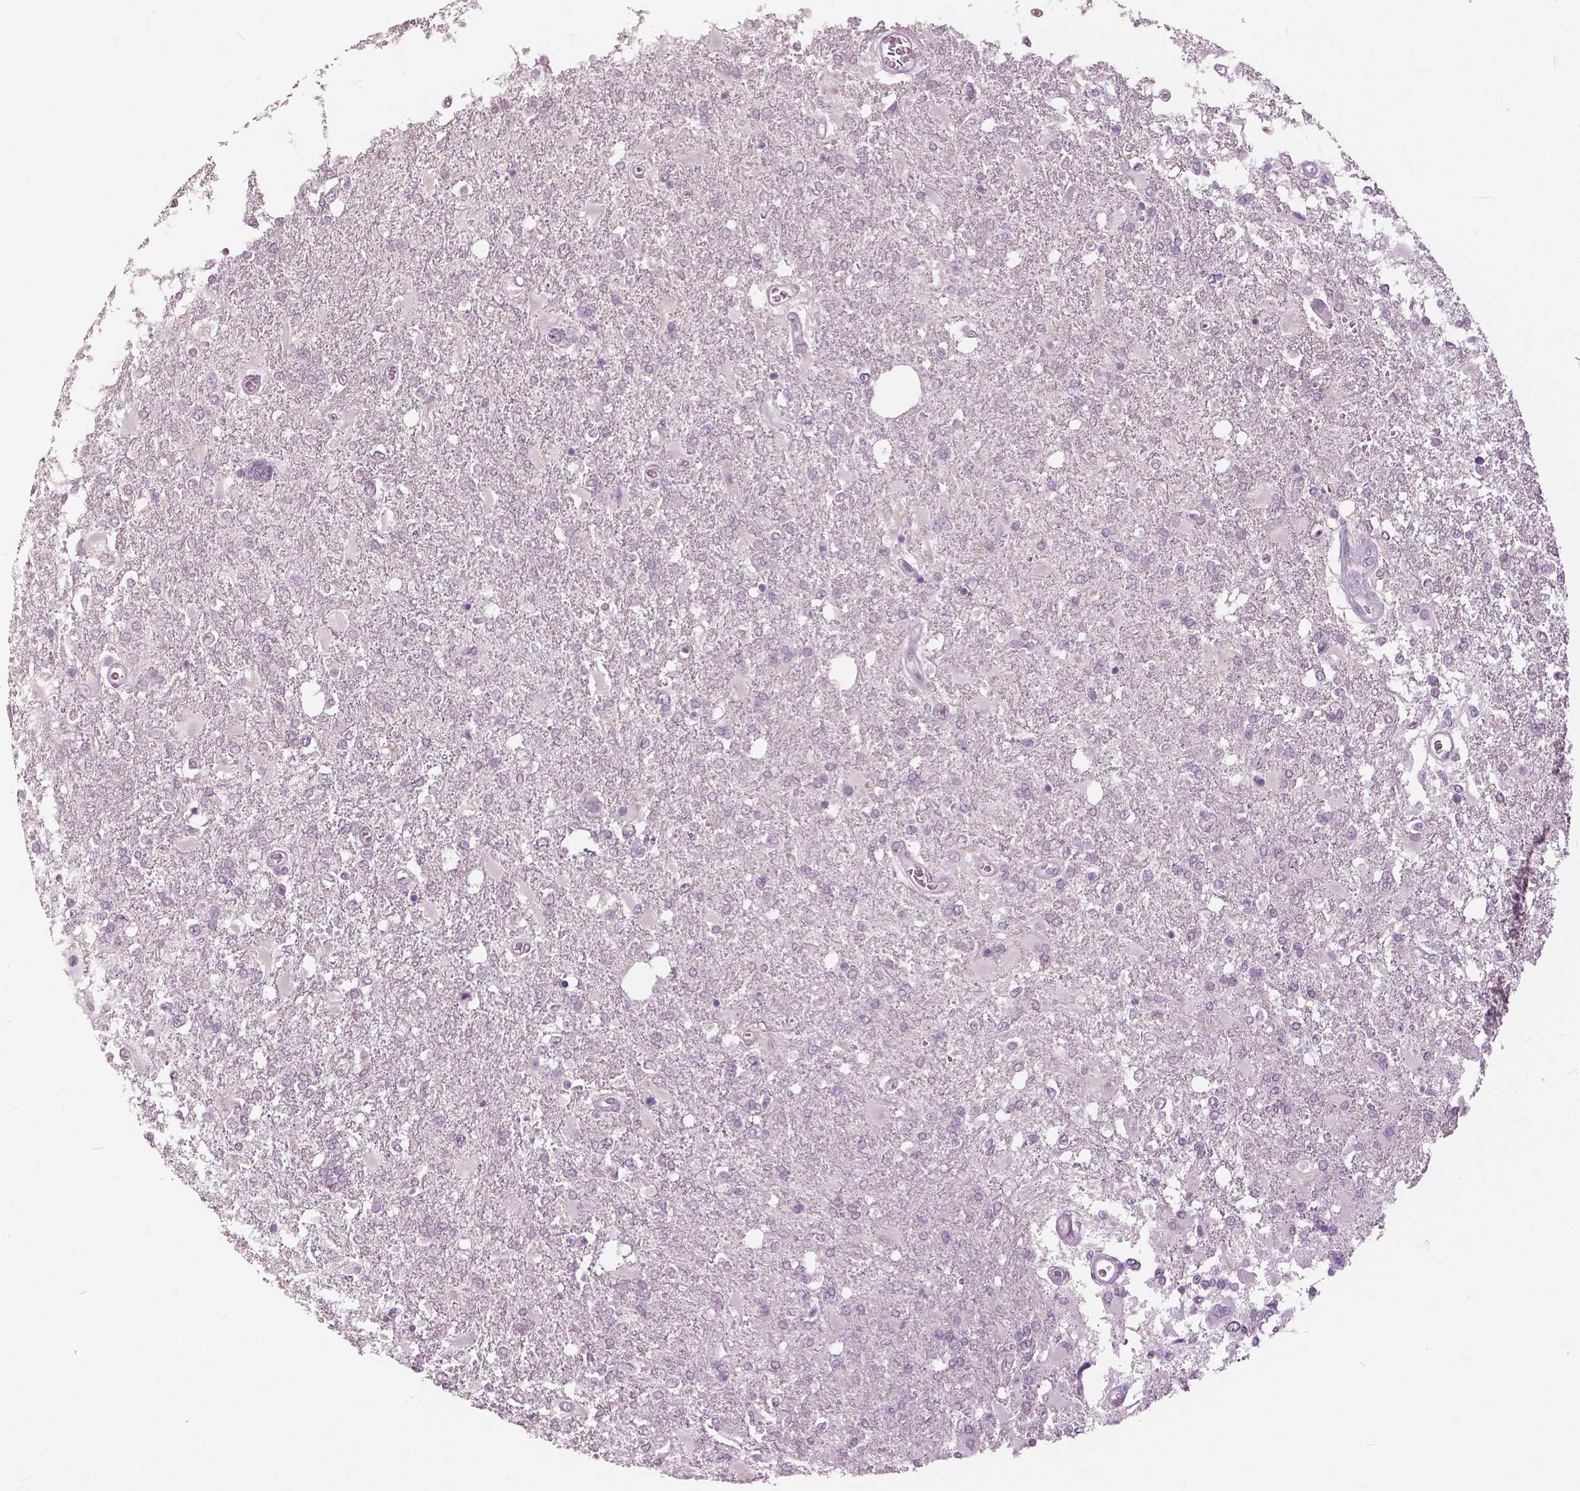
{"staining": {"intensity": "negative", "quantity": "none", "location": "none"}, "tissue": "glioma", "cell_type": "Tumor cells", "image_type": "cancer", "snomed": [{"axis": "morphology", "description": "Glioma, malignant, High grade"}, {"axis": "topography", "description": "Cerebral cortex"}], "caption": "Immunohistochemical staining of glioma shows no significant expression in tumor cells. Brightfield microscopy of immunohistochemistry stained with DAB (brown) and hematoxylin (blue), captured at high magnification.", "gene": "NANOG", "patient": {"sex": "male", "age": 79}}